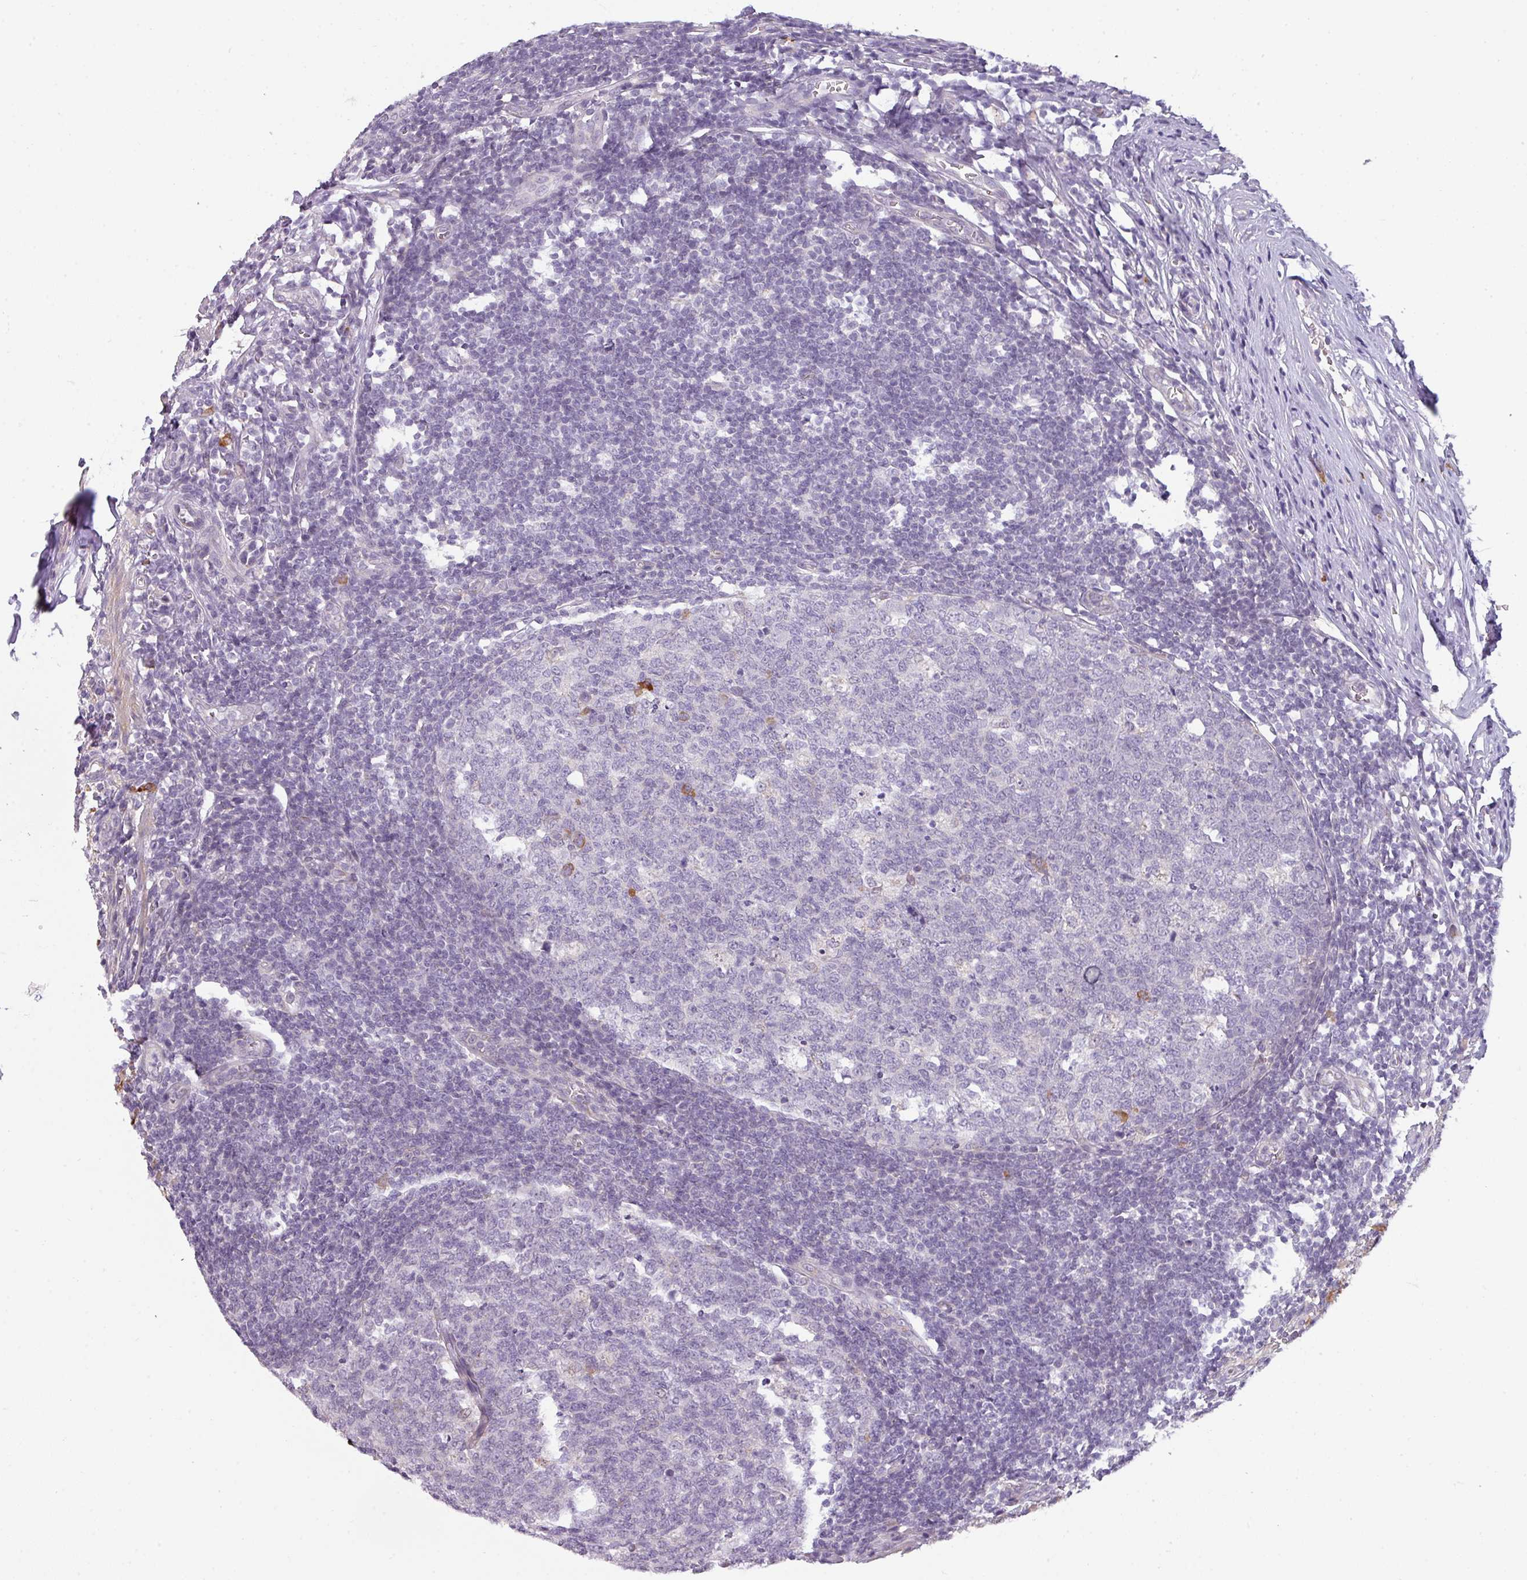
{"staining": {"intensity": "weak", "quantity": "25%-75%", "location": "cytoplasmic/membranous"}, "tissue": "appendix", "cell_type": "Glandular cells", "image_type": "normal", "snomed": [{"axis": "morphology", "description": "Normal tissue, NOS"}, {"axis": "topography", "description": "Appendix"}], "caption": "Protein positivity by IHC demonstrates weak cytoplasmic/membranous positivity in approximately 25%-75% of glandular cells in normal appendix. Immunohistochemistry (ihc) stains the protein of interest in brown and the nuclei are stained blue.", "gene": "C2orf68", "patient": {"sex": "male", "age": 56}}